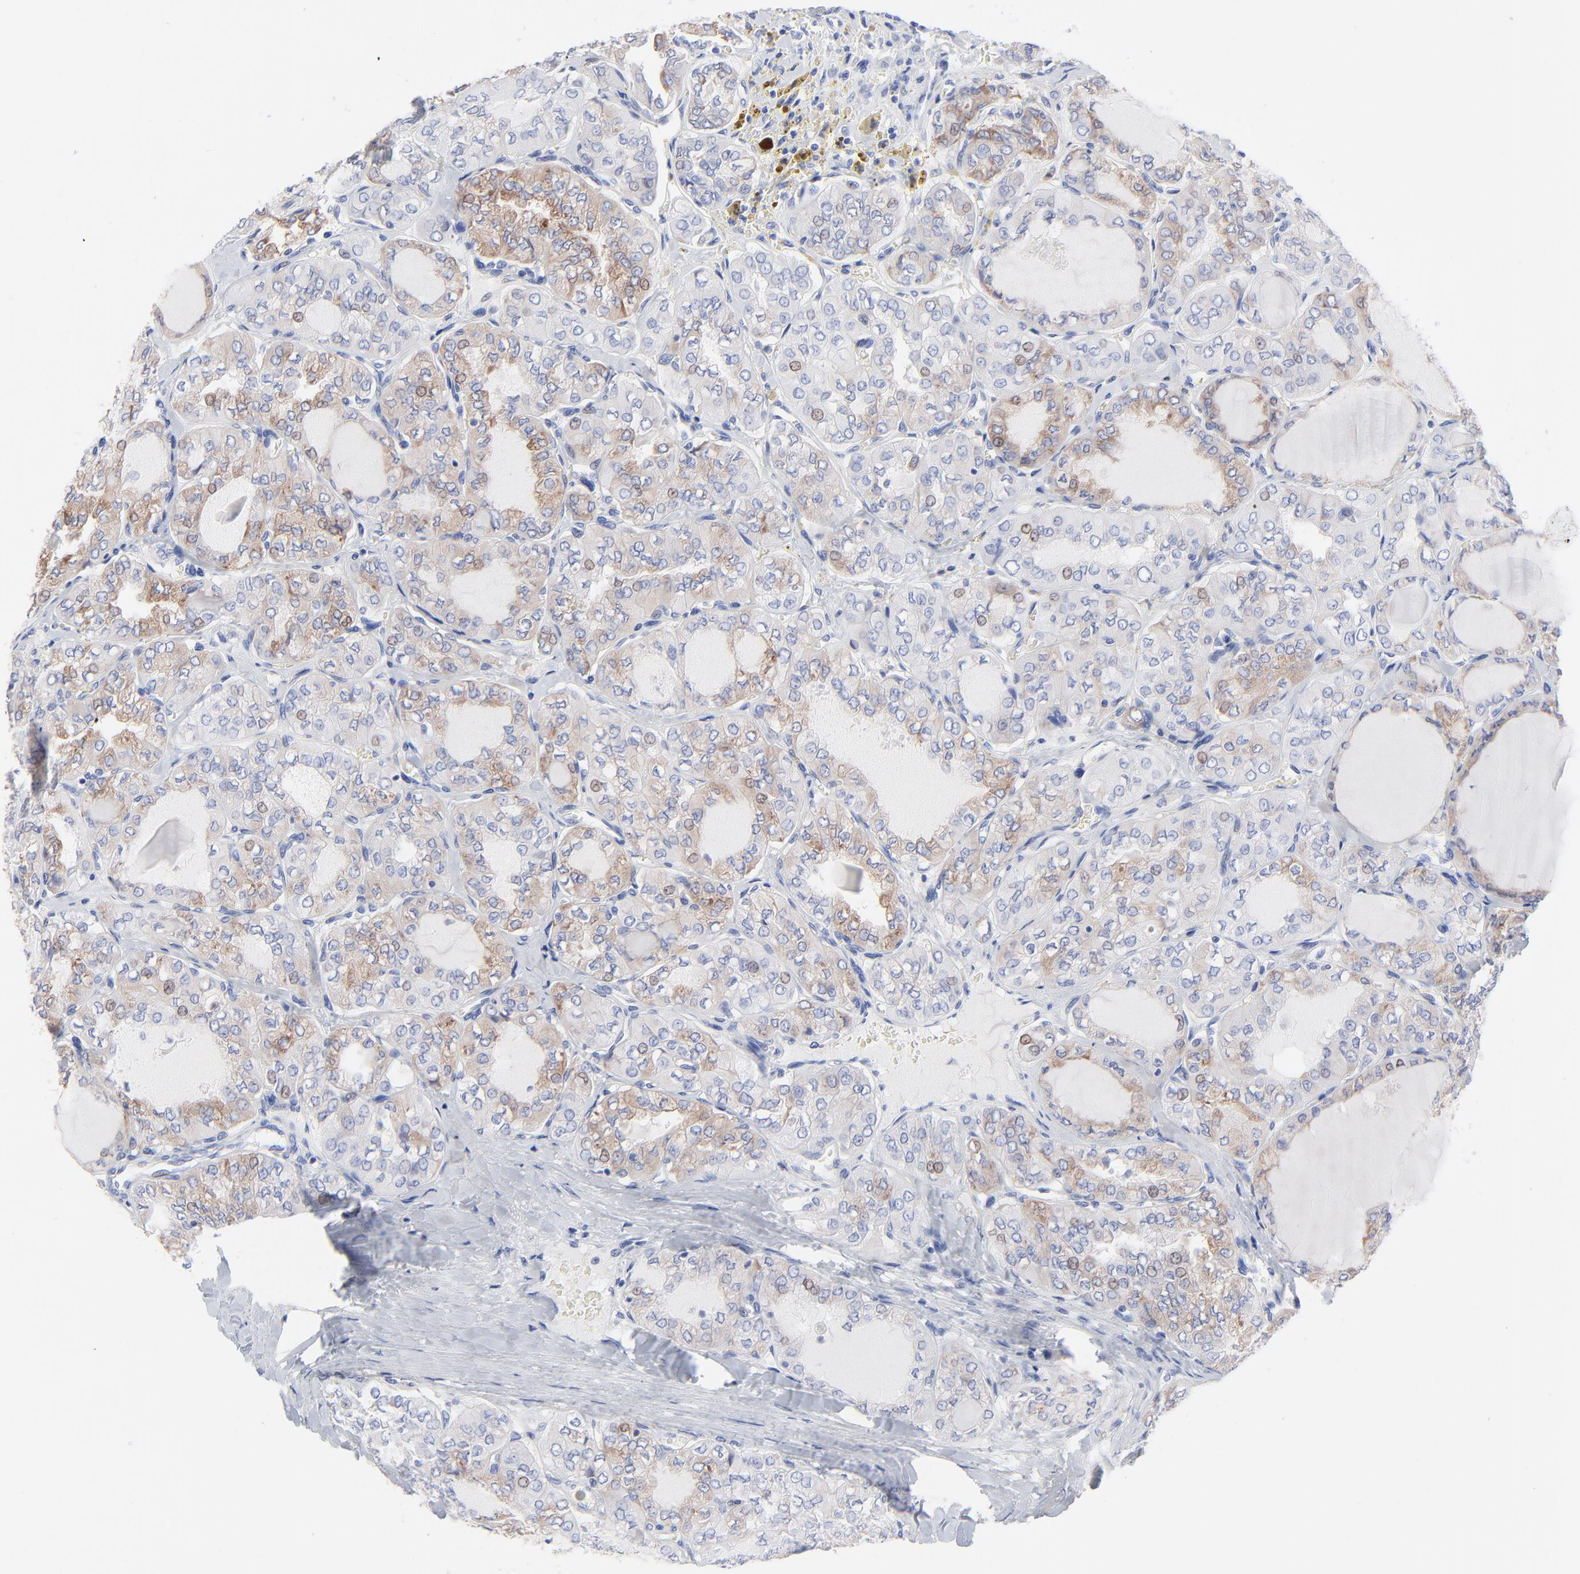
{"staining": {"intensity": "moderate", "quantity": "25%-75%", "location": "cytoplasmic/membranous"}, "tissue": "thyroid cancer", "cell_type": "Tumor cells", "image_type": "cancer", "snomed": [{"axis": "morphology", "description": "Papillary adenocarcinoma, NOS"}, {"axis": "topography", "description": "Thyroid gland"}], "caption": "Brown immunohistochemical staining in human thyroid papillary adenocarcinoma shows moderate cytoplasmic/membranous staining in approximately 25%-75% of tumor cells.", "gene": "PSD3", "patient": {"sex": "male", "age": 20}}